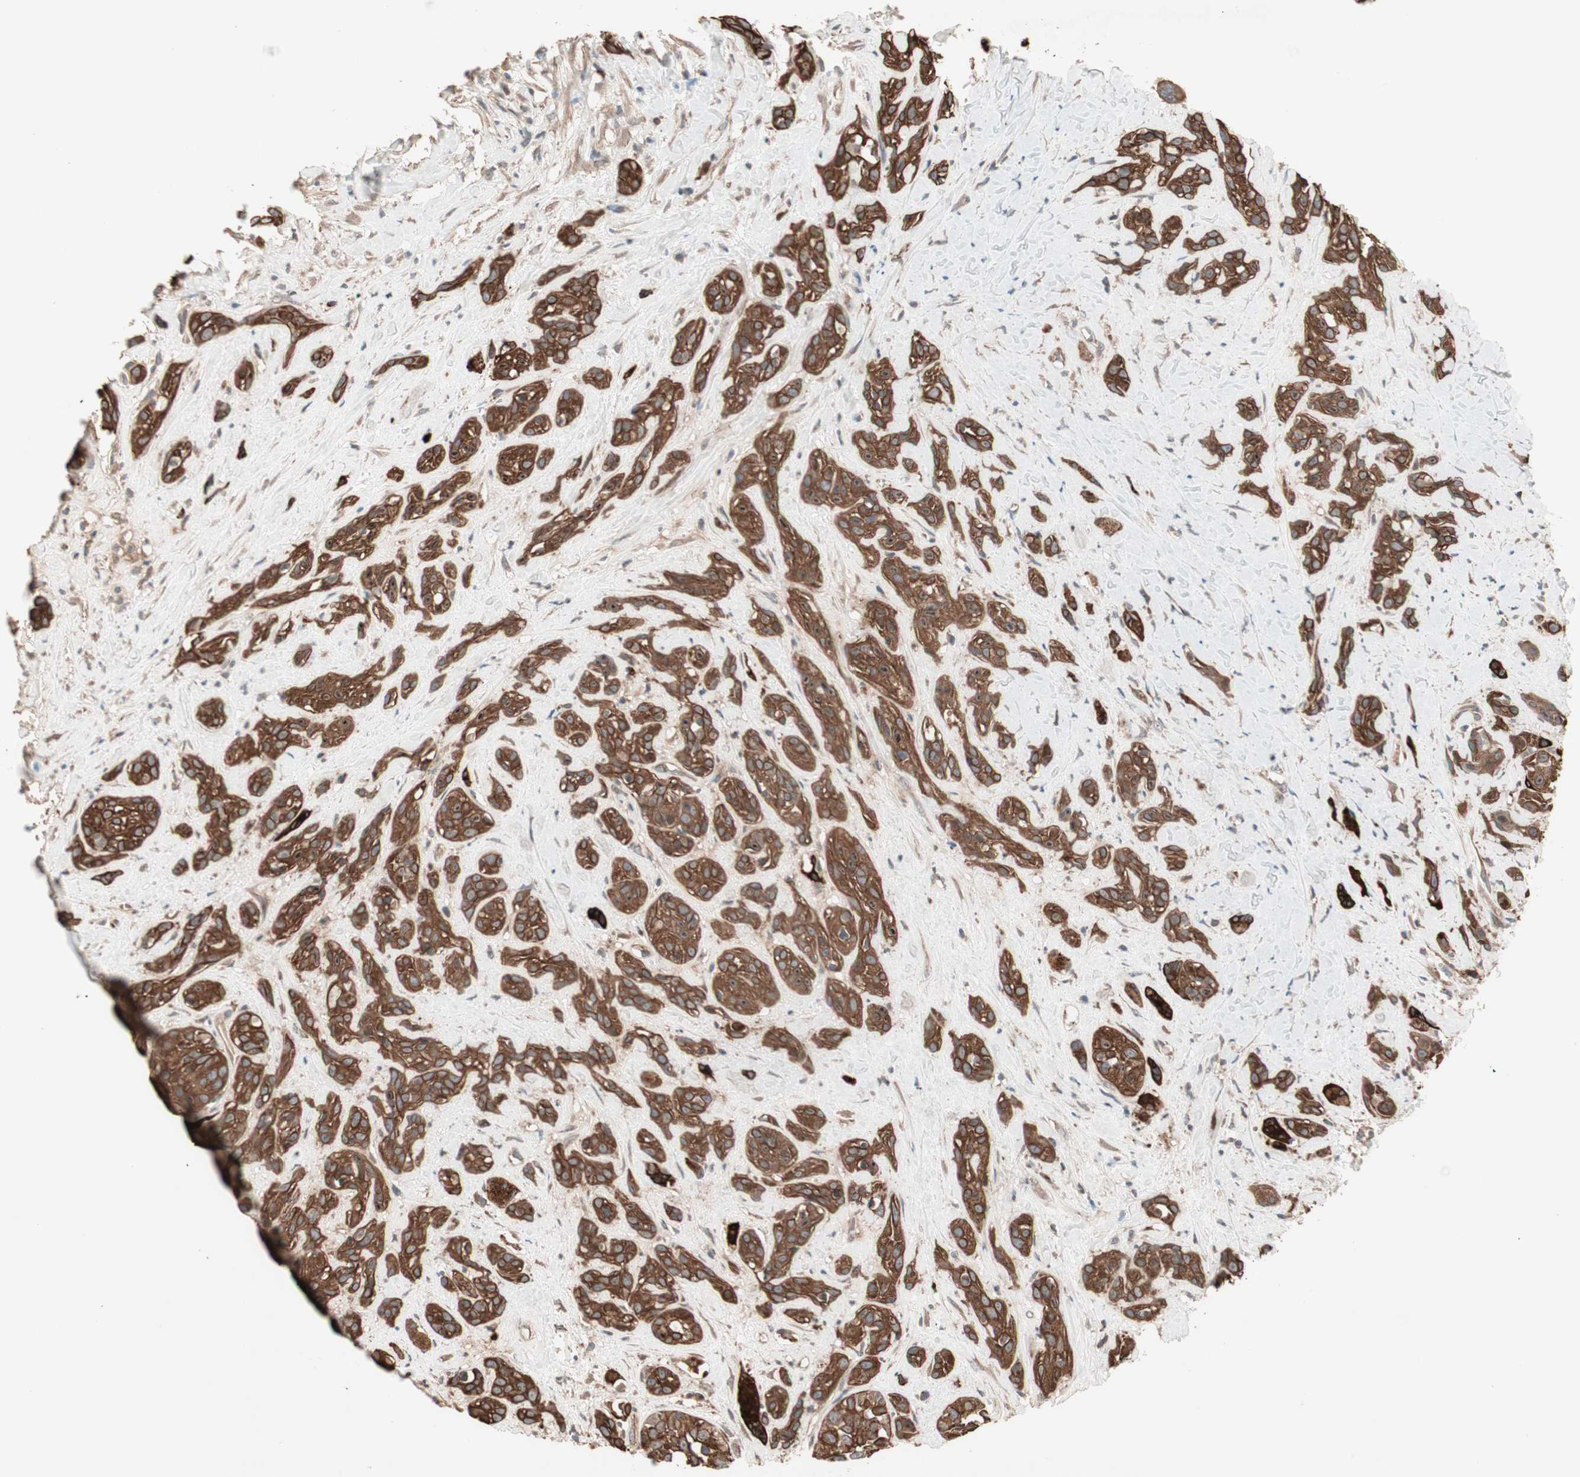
{"staining": {"intensity": "strong", "quantity": ">75%", "location": "cytoplasmic/membranous"}, "tissue": "head and neck cancer", "cell_type": "Tumor cells", "image_type": "cancer", "snomed": [{"axis": "morphology", "description": "Squamous cell carcinoma, NOS"}, {"axis": "topography", "description": "Head-Neck"}], "caption": "Squamous cell carcinoma (head and neck) stained with a brown dye demonstrates strong cytoplasmic/membranous positive staining in approximately >75% of tumor cells.", "gene": "TFPI", "patient": {"sex": "male", "age": 62}}